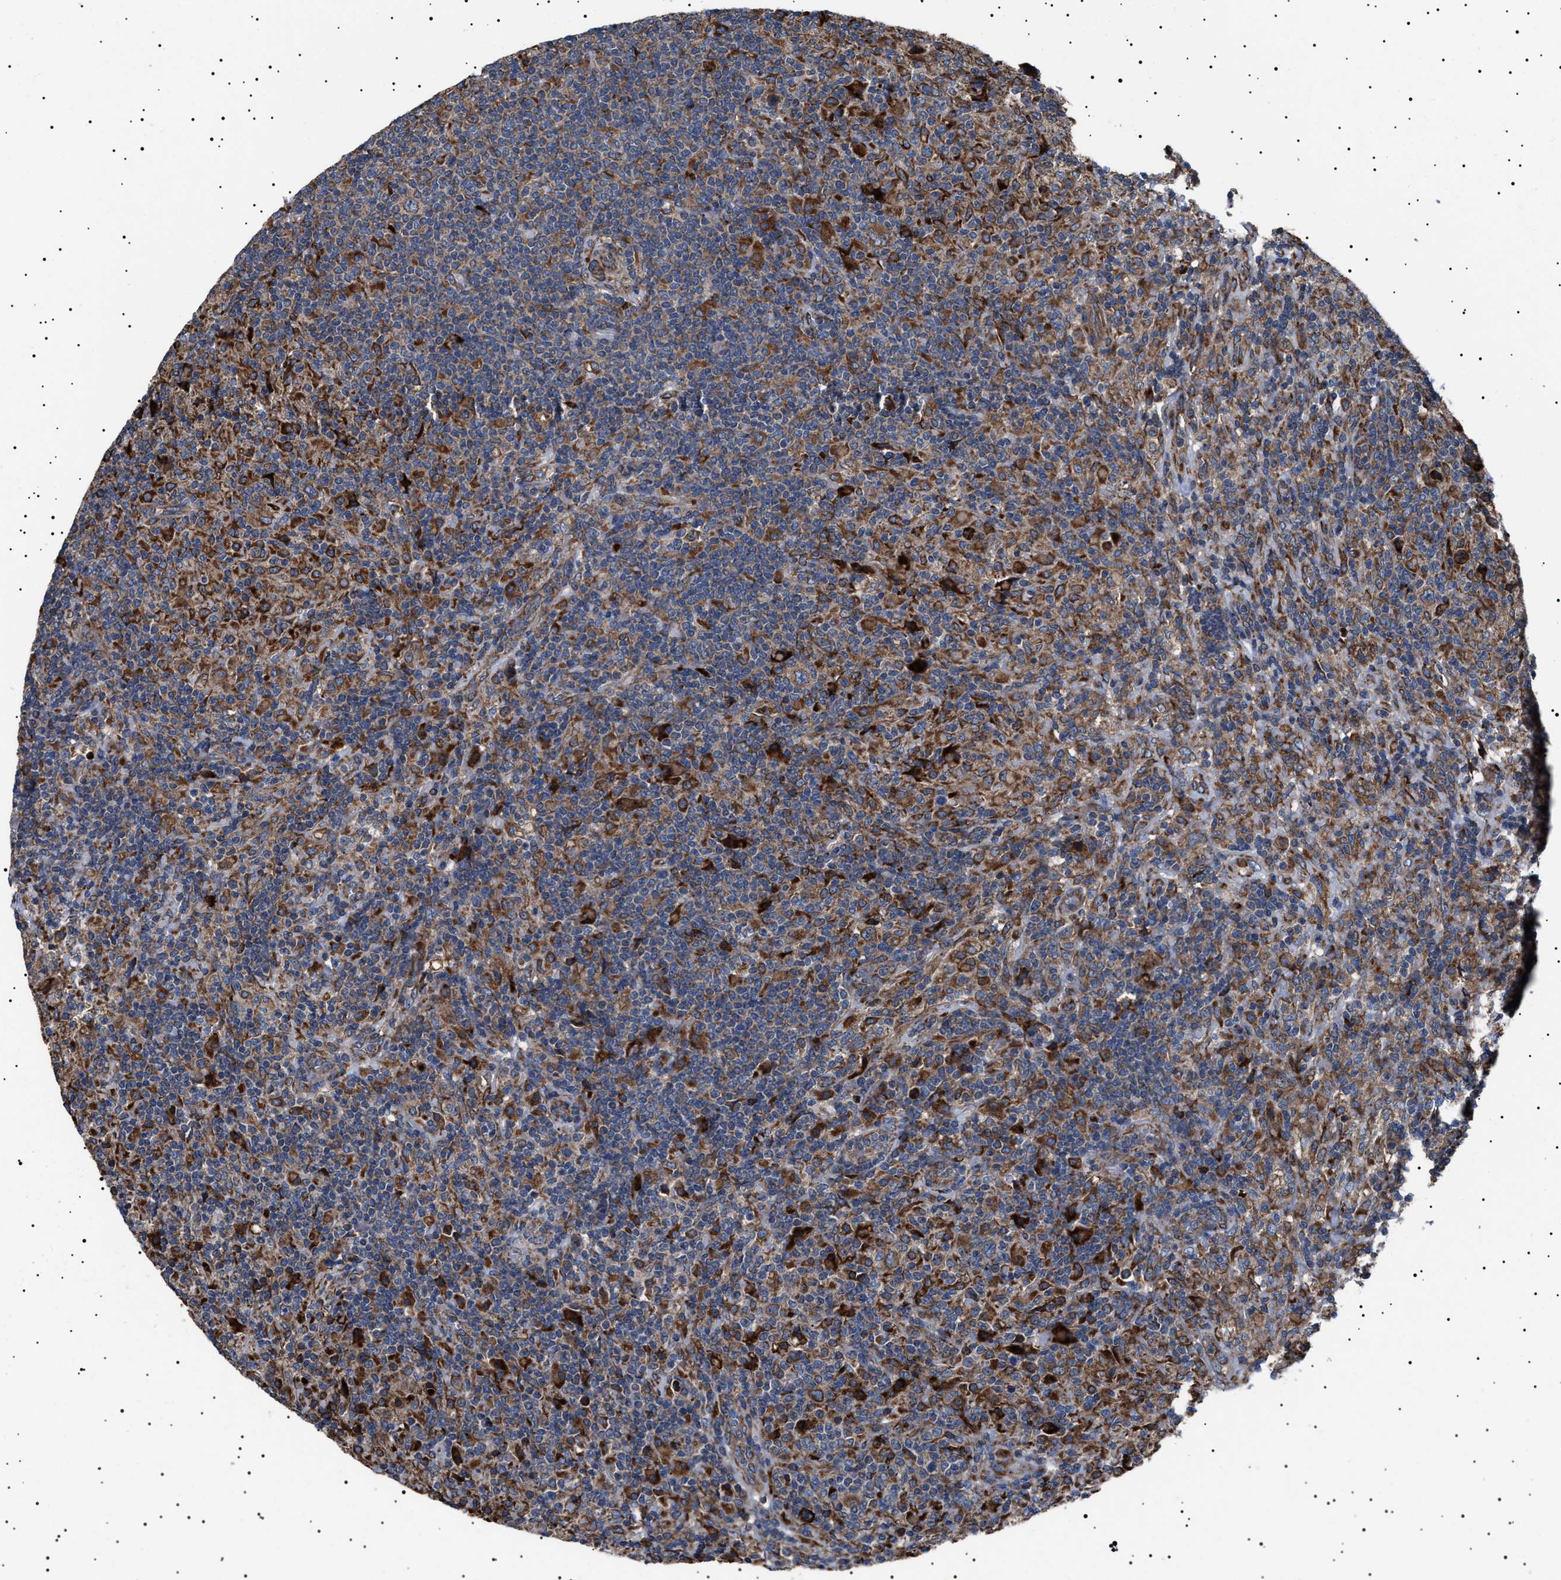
{"staining": {"intensity": "strong", "quantity": ">75%", "location": "cytoplasmic/membranous"}, "tissue": "lymphoma", "cell_type": "Tumor cells", "image_type": "cancer", "snomed": [{"axis": "morphology", "description": "Hodgkin's disease, NOS"}, {"axis": "topography", "description": "Lymph node"}], "caption": "Strong cytoplasmic/membranous protein expression is appreciated in about >75% of tumor cells in lymphoma.", "gene": "TOP1MT", "patient": {"sex": "male", "age": 70}}